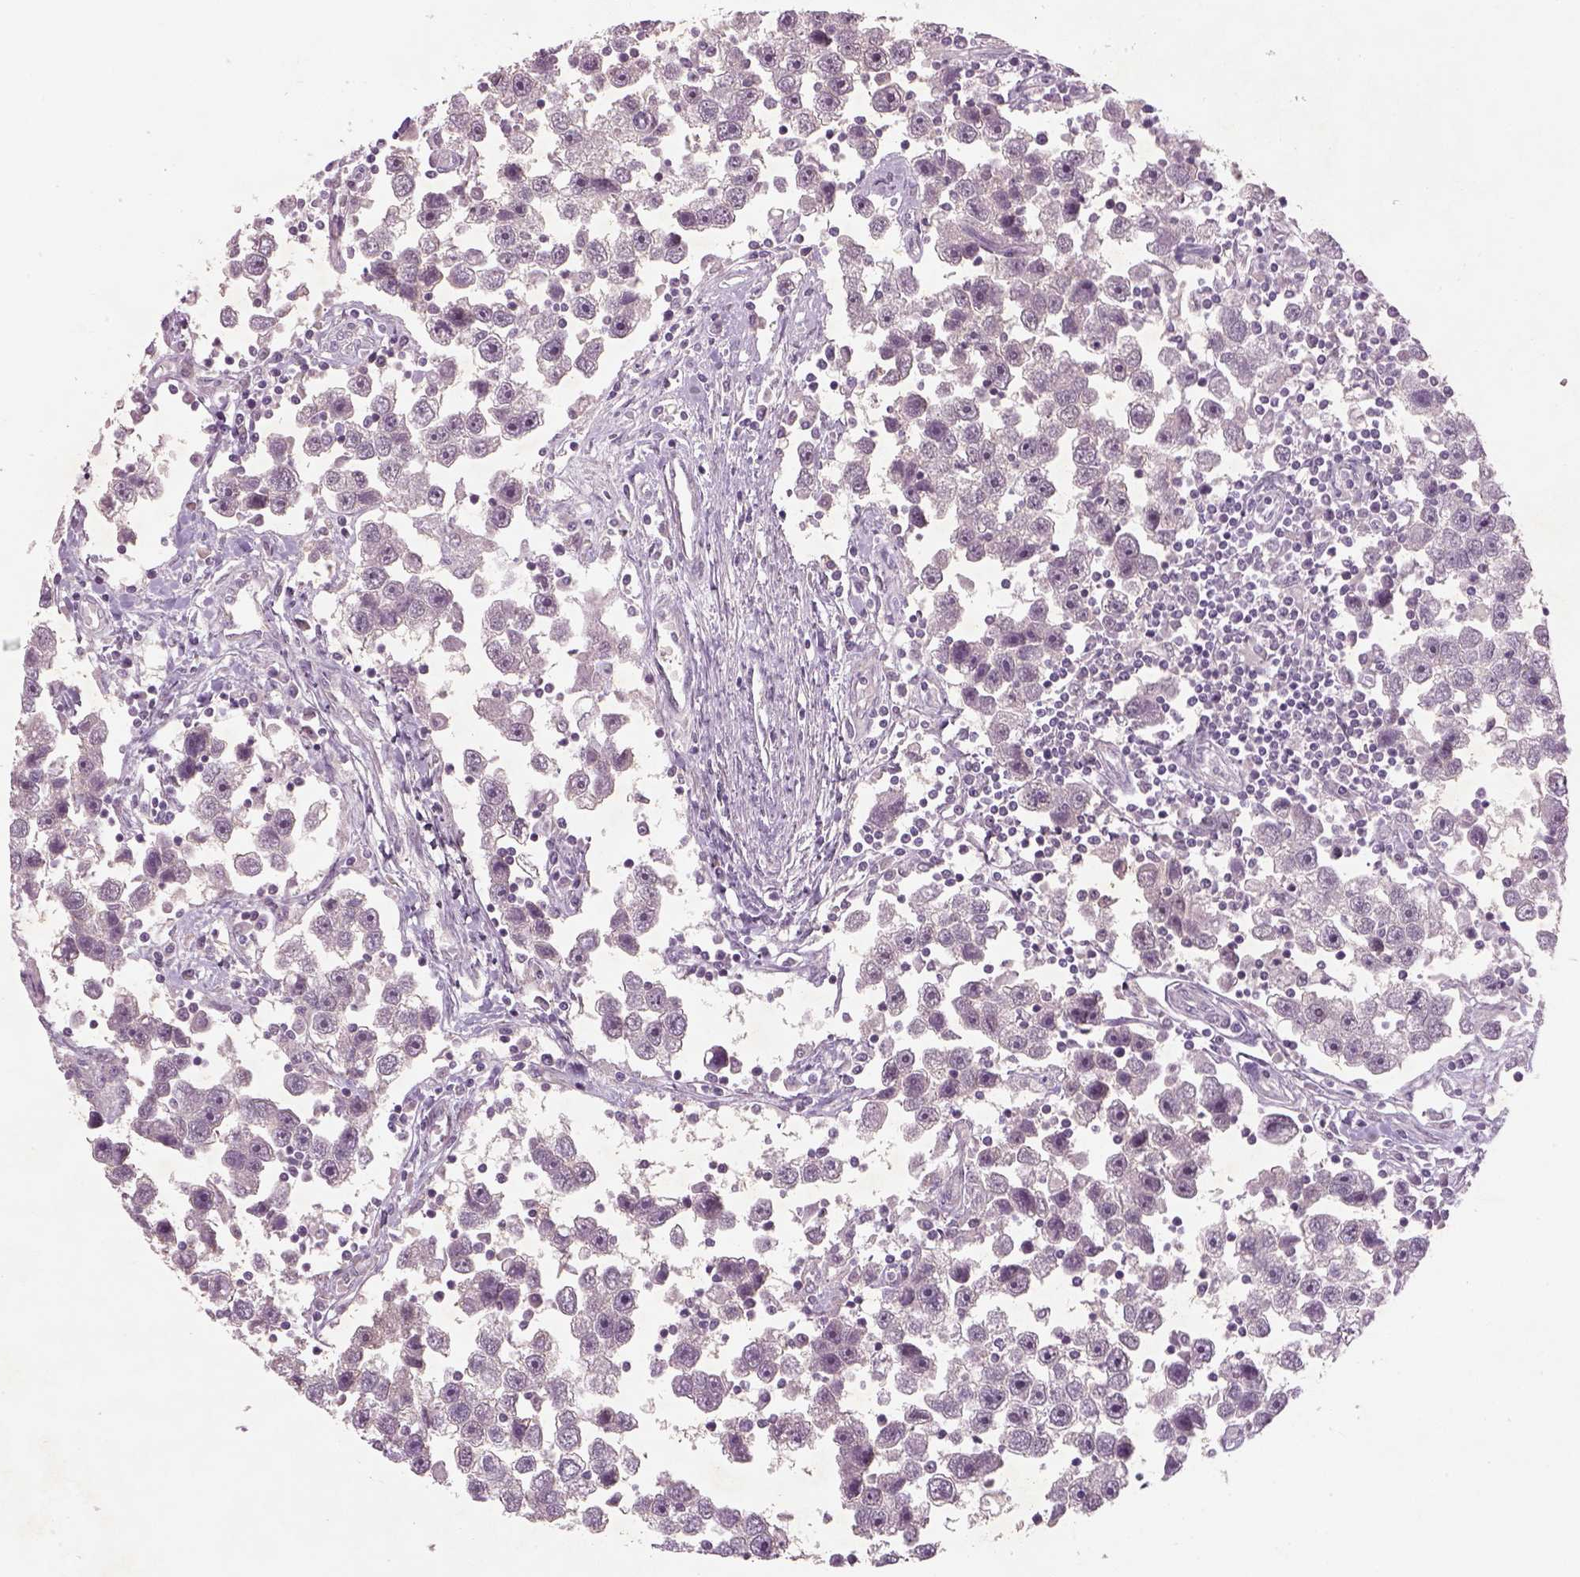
{"staining": {"intensity": "negative", "quantity": "none", "location": "none"}, "tissue": "testis cancer", "cell_type": "Tumor cells", "image_type": "cancer", "snomed": [{"axis": "morphology", "description": "Seminoma, NOS"}, {"axis": "topography", "description": "Testis"}], "caption": "Testis seminoma was stained to show a protein in brown. There is no significant staining in tumor cells.", "gene": "GDNF", "patient": {"sex": "male", "age": 30}}